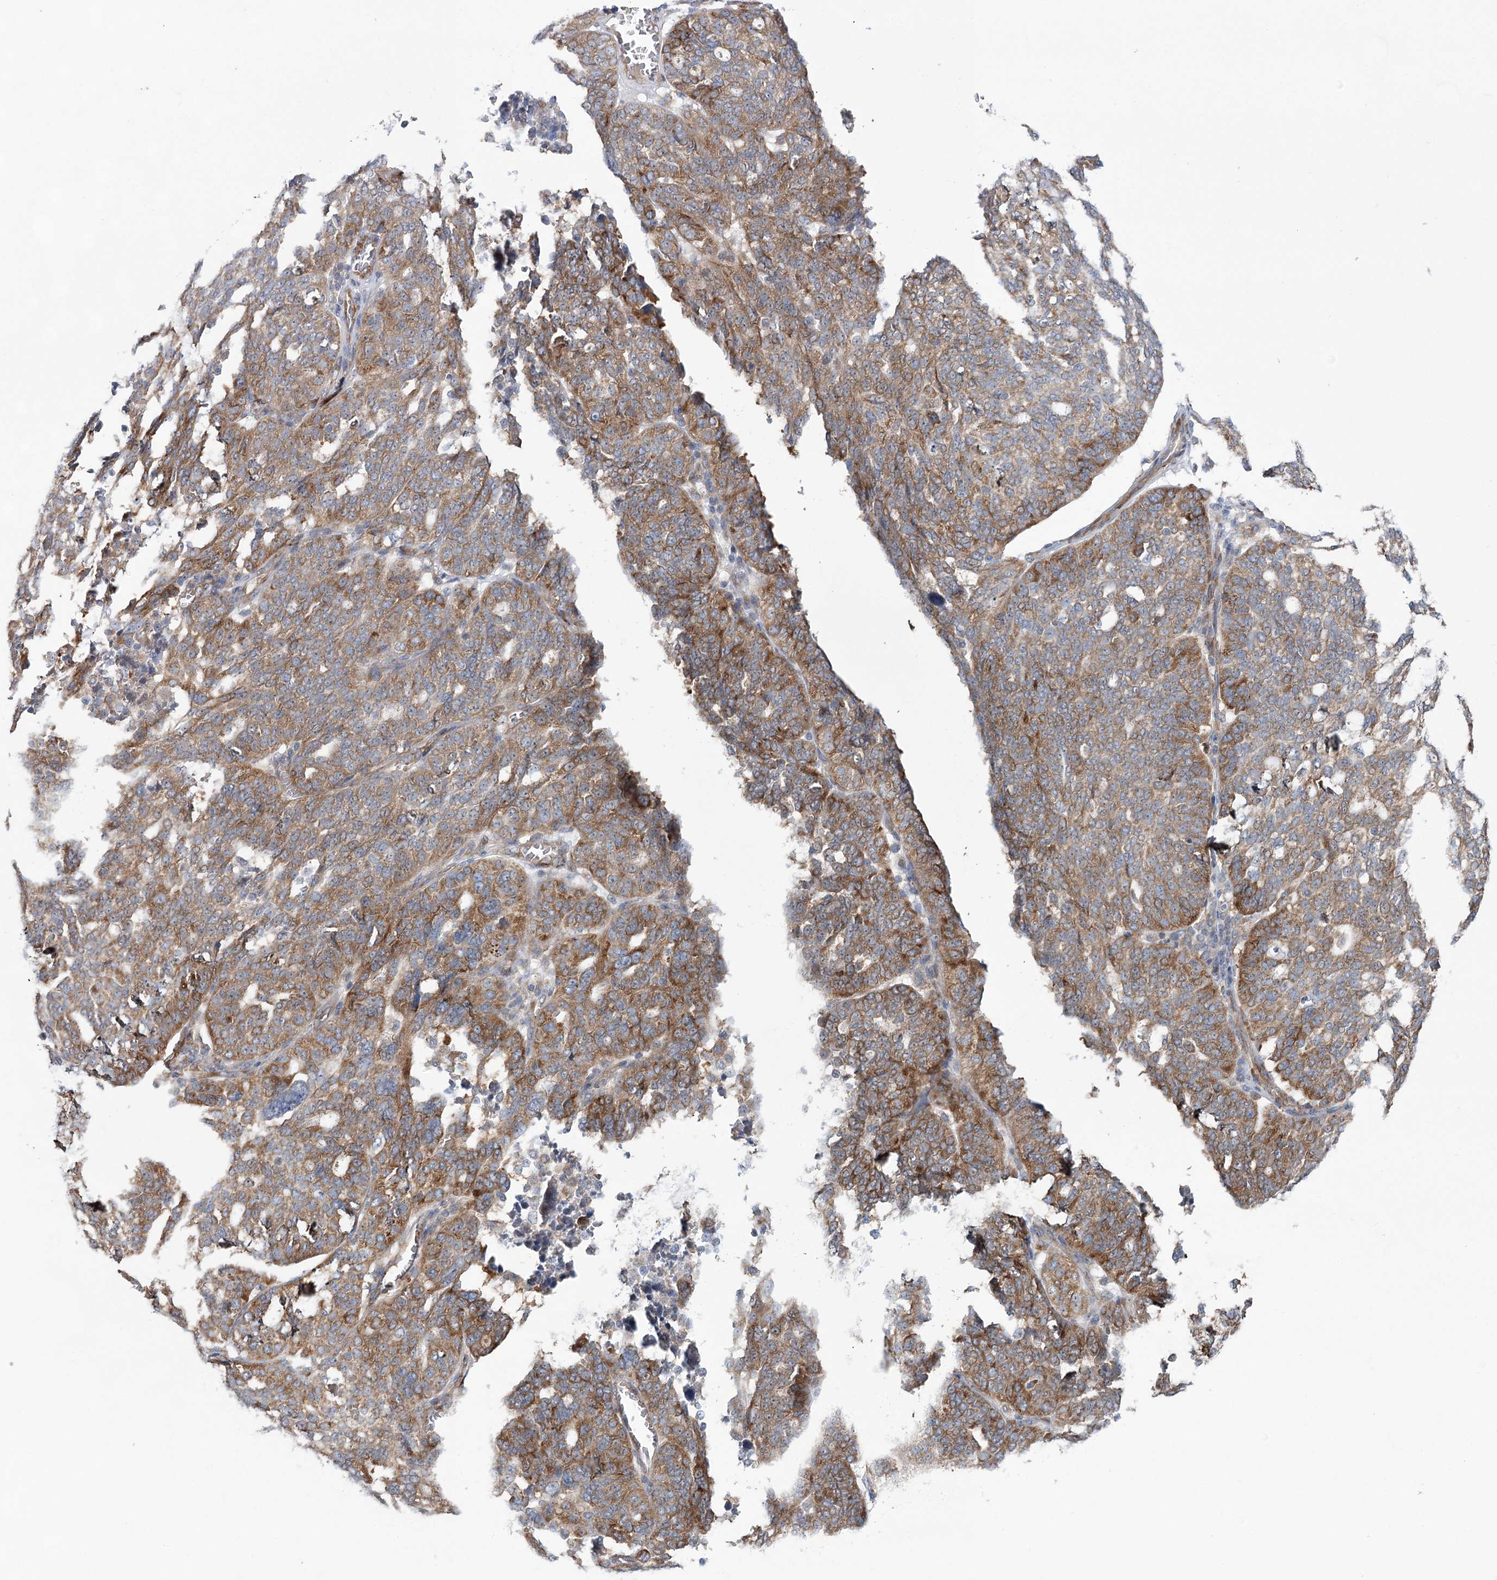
{"staining": {"intensity": "strong", "quantity": ">75%", "location": "cytoplasmic/membranous"}, "tissue": "ovarian cancer", "cell_type": "Tumor cells", "image_type": "cancer", "snomed": [{"axis": "morphology", "description": "Cystadenocarcinoma, serous, NOS"}, {"axis": "topography", "description": "Ovary"}], "caption": "Protein positivity by IHC reveals strong cytoplasmic/membranous expression in approximately >75% of tumor cells in serous cystadenocarcinoma (ovarian). The staining is performed using DAB (3,3'-diaminobenzidine) brown chromogen to label protein expression. The nuclei are counter-stained blue using hematoxylin.", "gene": "VWA2", "patient": {"sex": "female", "age": 59}}